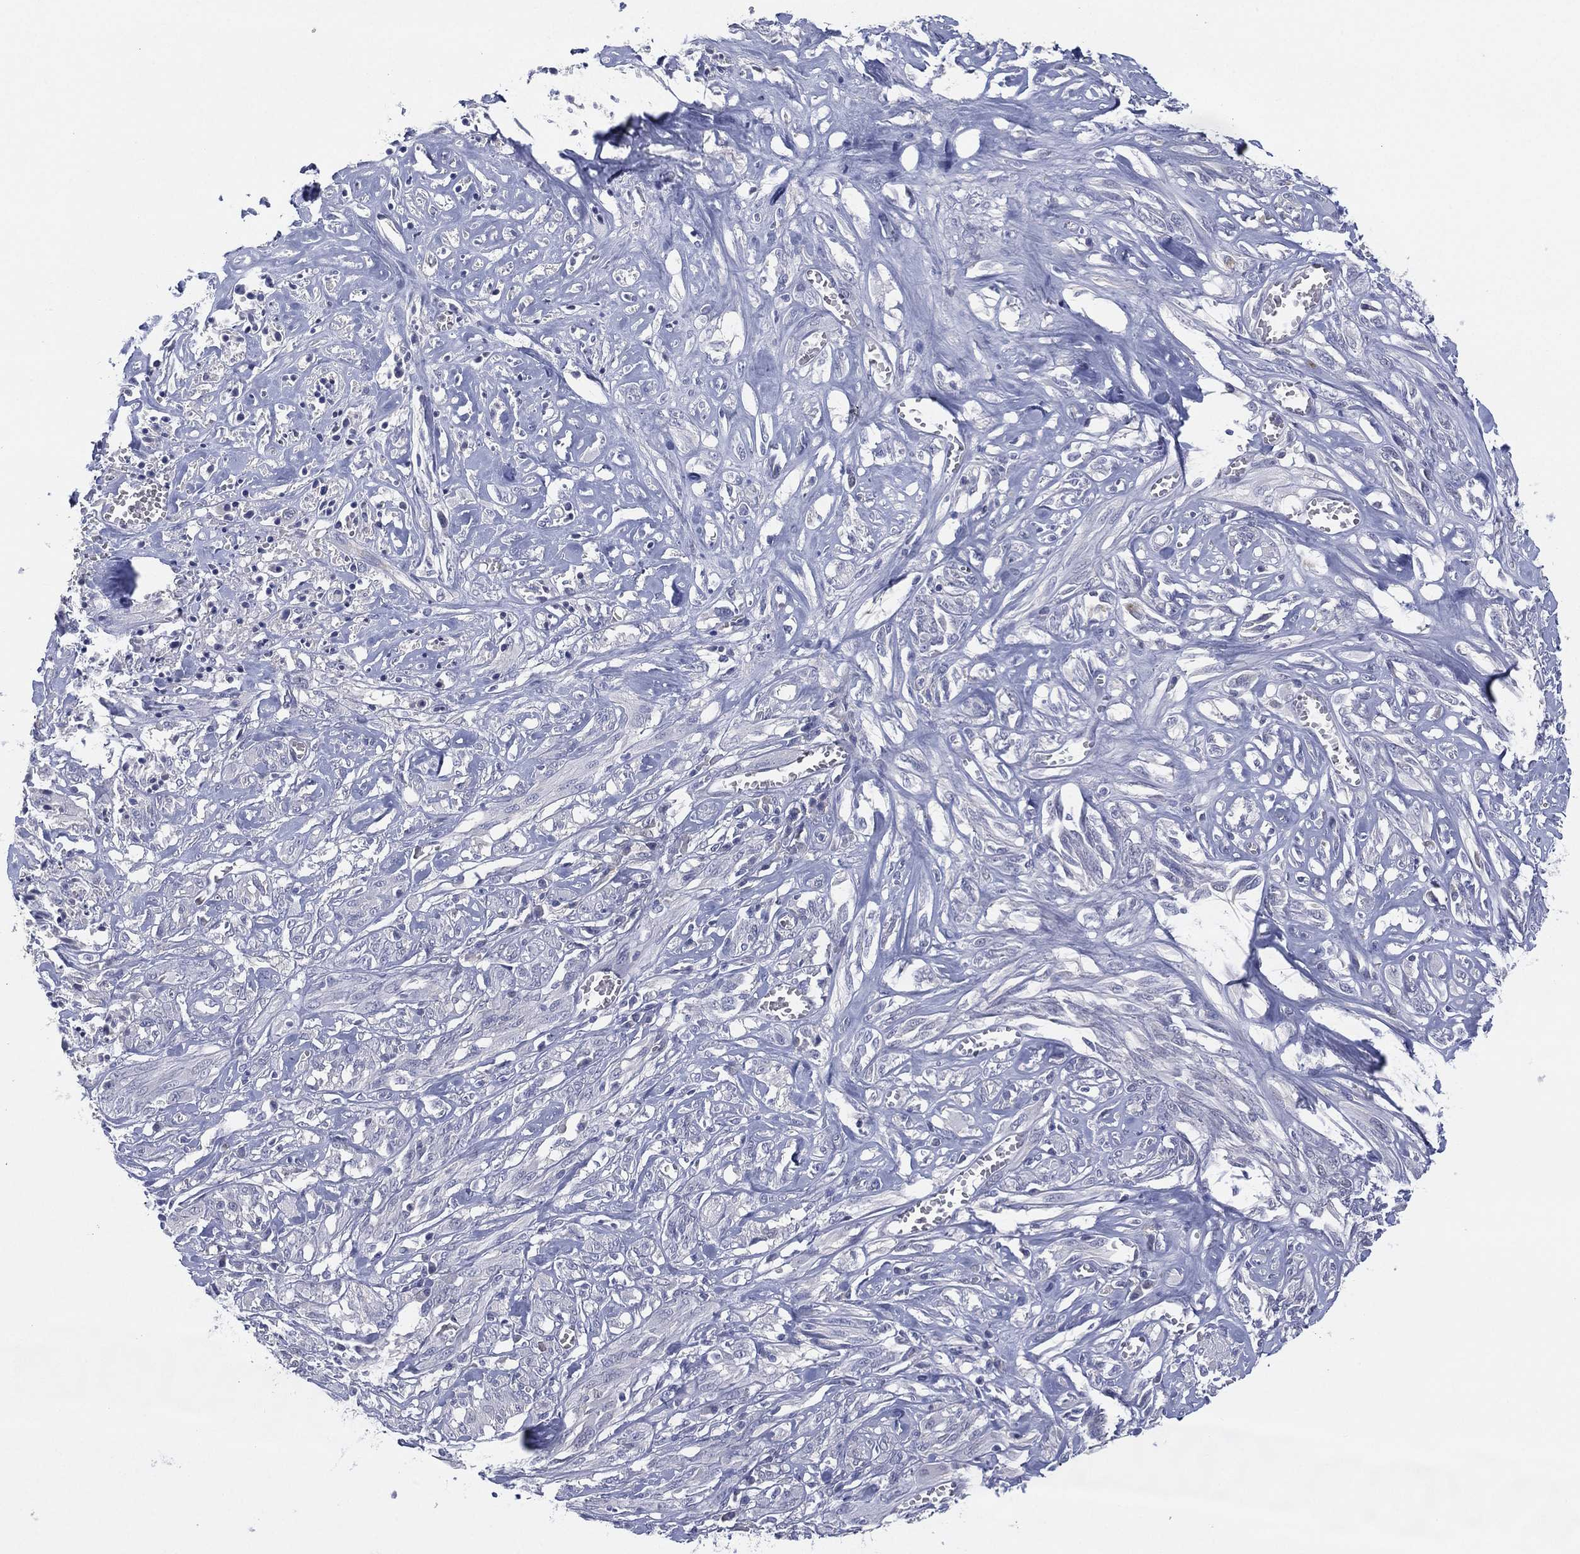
{"staining": {"intensity": "negative", "quantity": "none", "location": "none"}, "tissue": "melanoma", "cell_type": "Tumor cells", "image_type": "cancer", "snomed": [{"axis": "morphology", "description": "Malignant melanoma, NOS"}, {"axis": "topography", "description": "Skin"}], "caption": "Tumor cells show no significant positivity in malignant melanoma.", "gene": "DDAH1", "patient": {"sex": "female", "age": 91}}